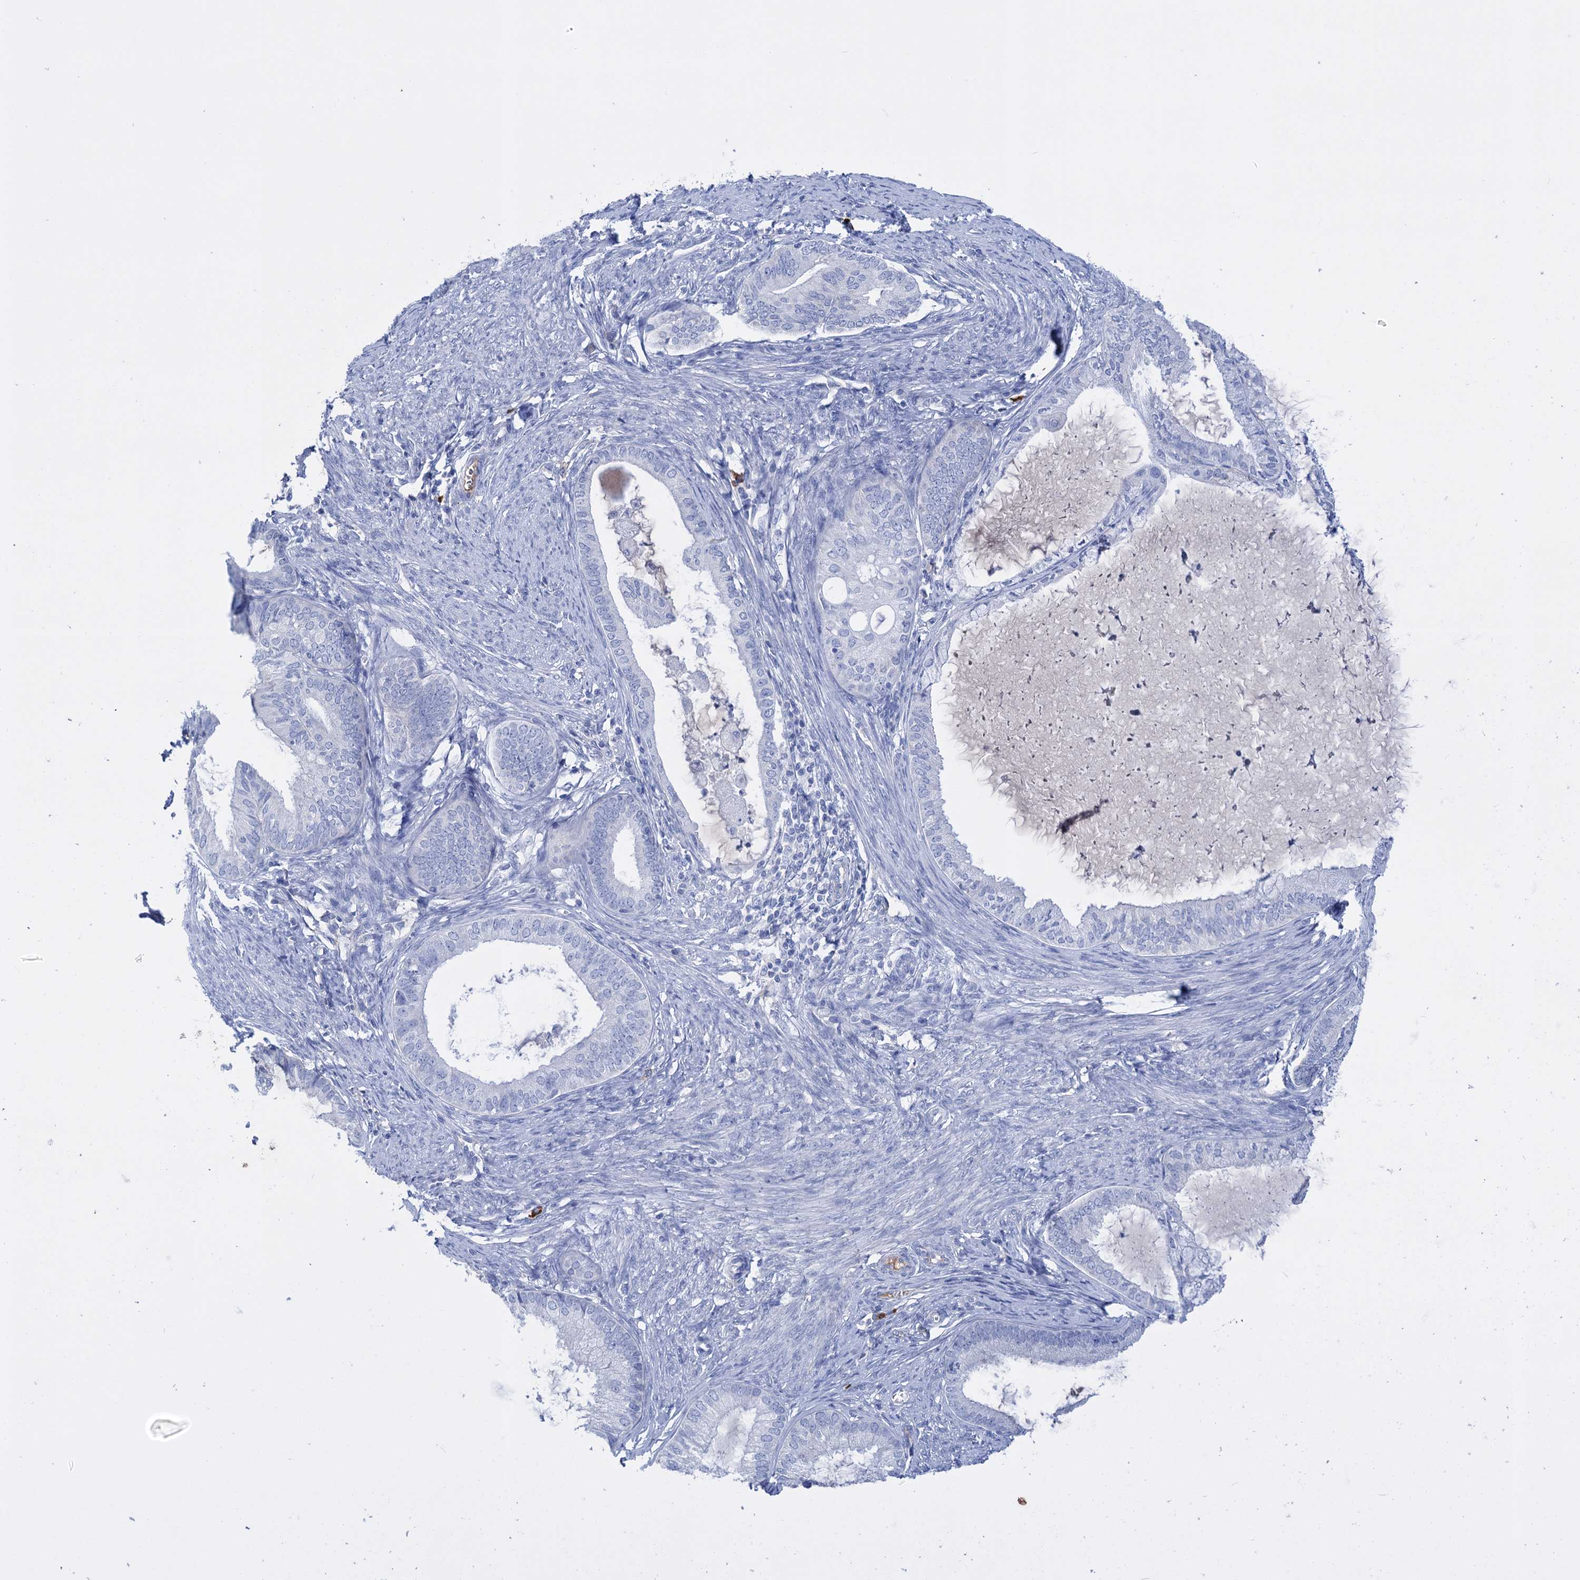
{"staining": {"intensity": "negative", "quantity": "none", "location": "none"}, "tissue": "endometrial cancer", "cell_type": "Tumor cells", "image_type": "cancer", "snomed": [{"axis": "morphology", "description": "Adenocarcinoma, NOS"}, {"axis": "topography", "description": "Endometrium"}], "caption": "The image displays no significant staining in tumor cells of adenocarcinoma (endometrial). (DAB (3,3'-diaminobenzidine) immunohistochemistry (IHC) with hematoxylin counter stain).", "gene": "FBXW12", "patient": {"sex": "female", "age": 86}}